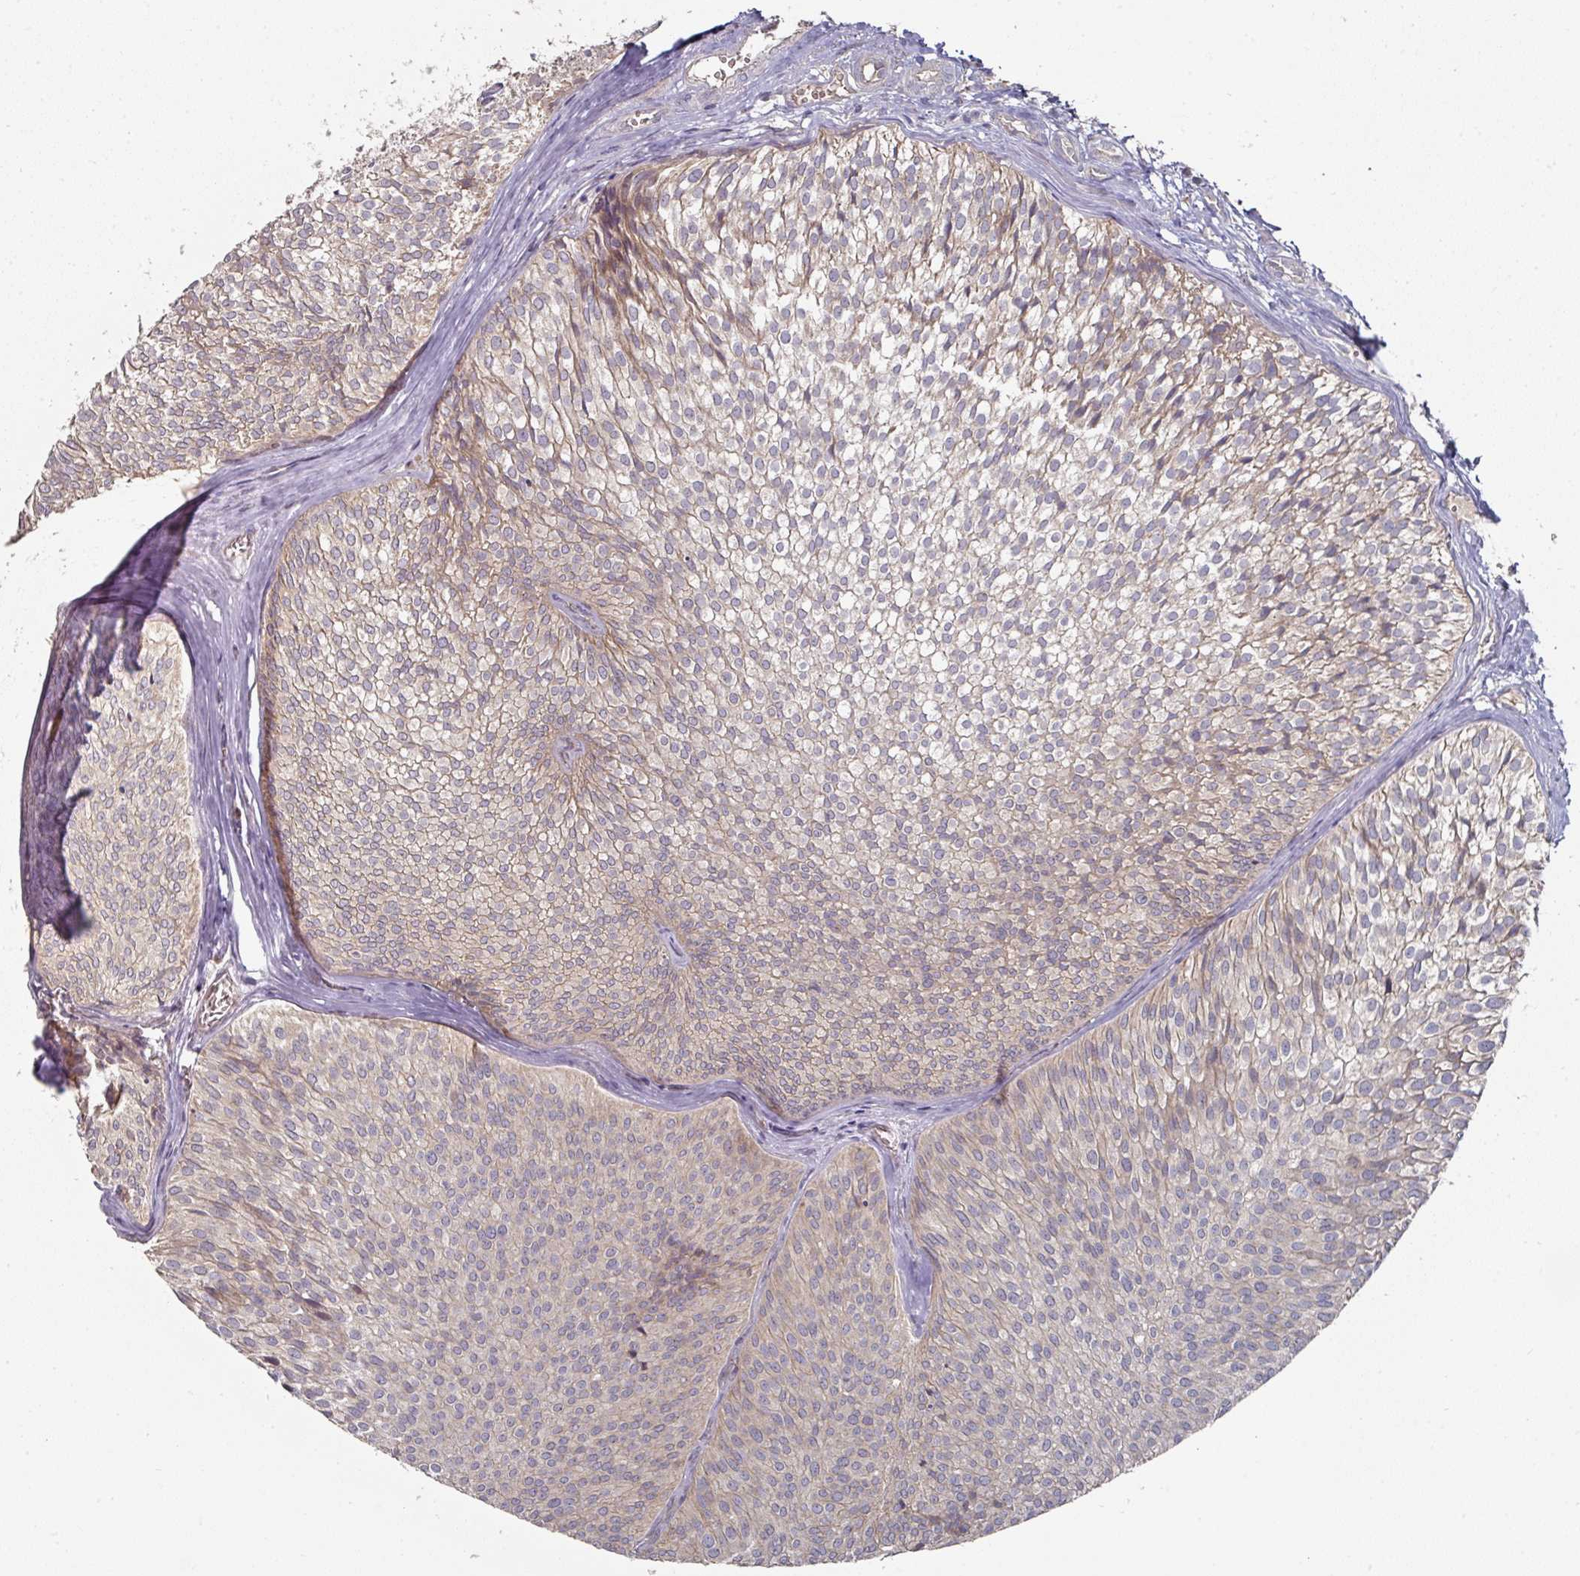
{"staining": {"intensity": "weak", "quantity": "<25%", "location": "cytoplasmic/membranous"}, "tissue": "urothelial cancer", "cell_type": "Tumor cells", "image_type": "cancer", "snomed": [{"axis": "morphology", "description": "Urothelial carcinoma, Low grade"}, {"axis": "topography", "description": "Urinary bladder"}], "caption": "DAB immunohistochemical staining of urothelial cancer shows no significant positivity in tumor cells. (DAB (3,3'-diaminobenzidine) IHC, high magnification).", "gene": "DNAJC7", "patient": {"sex": "male", "age": 91}}